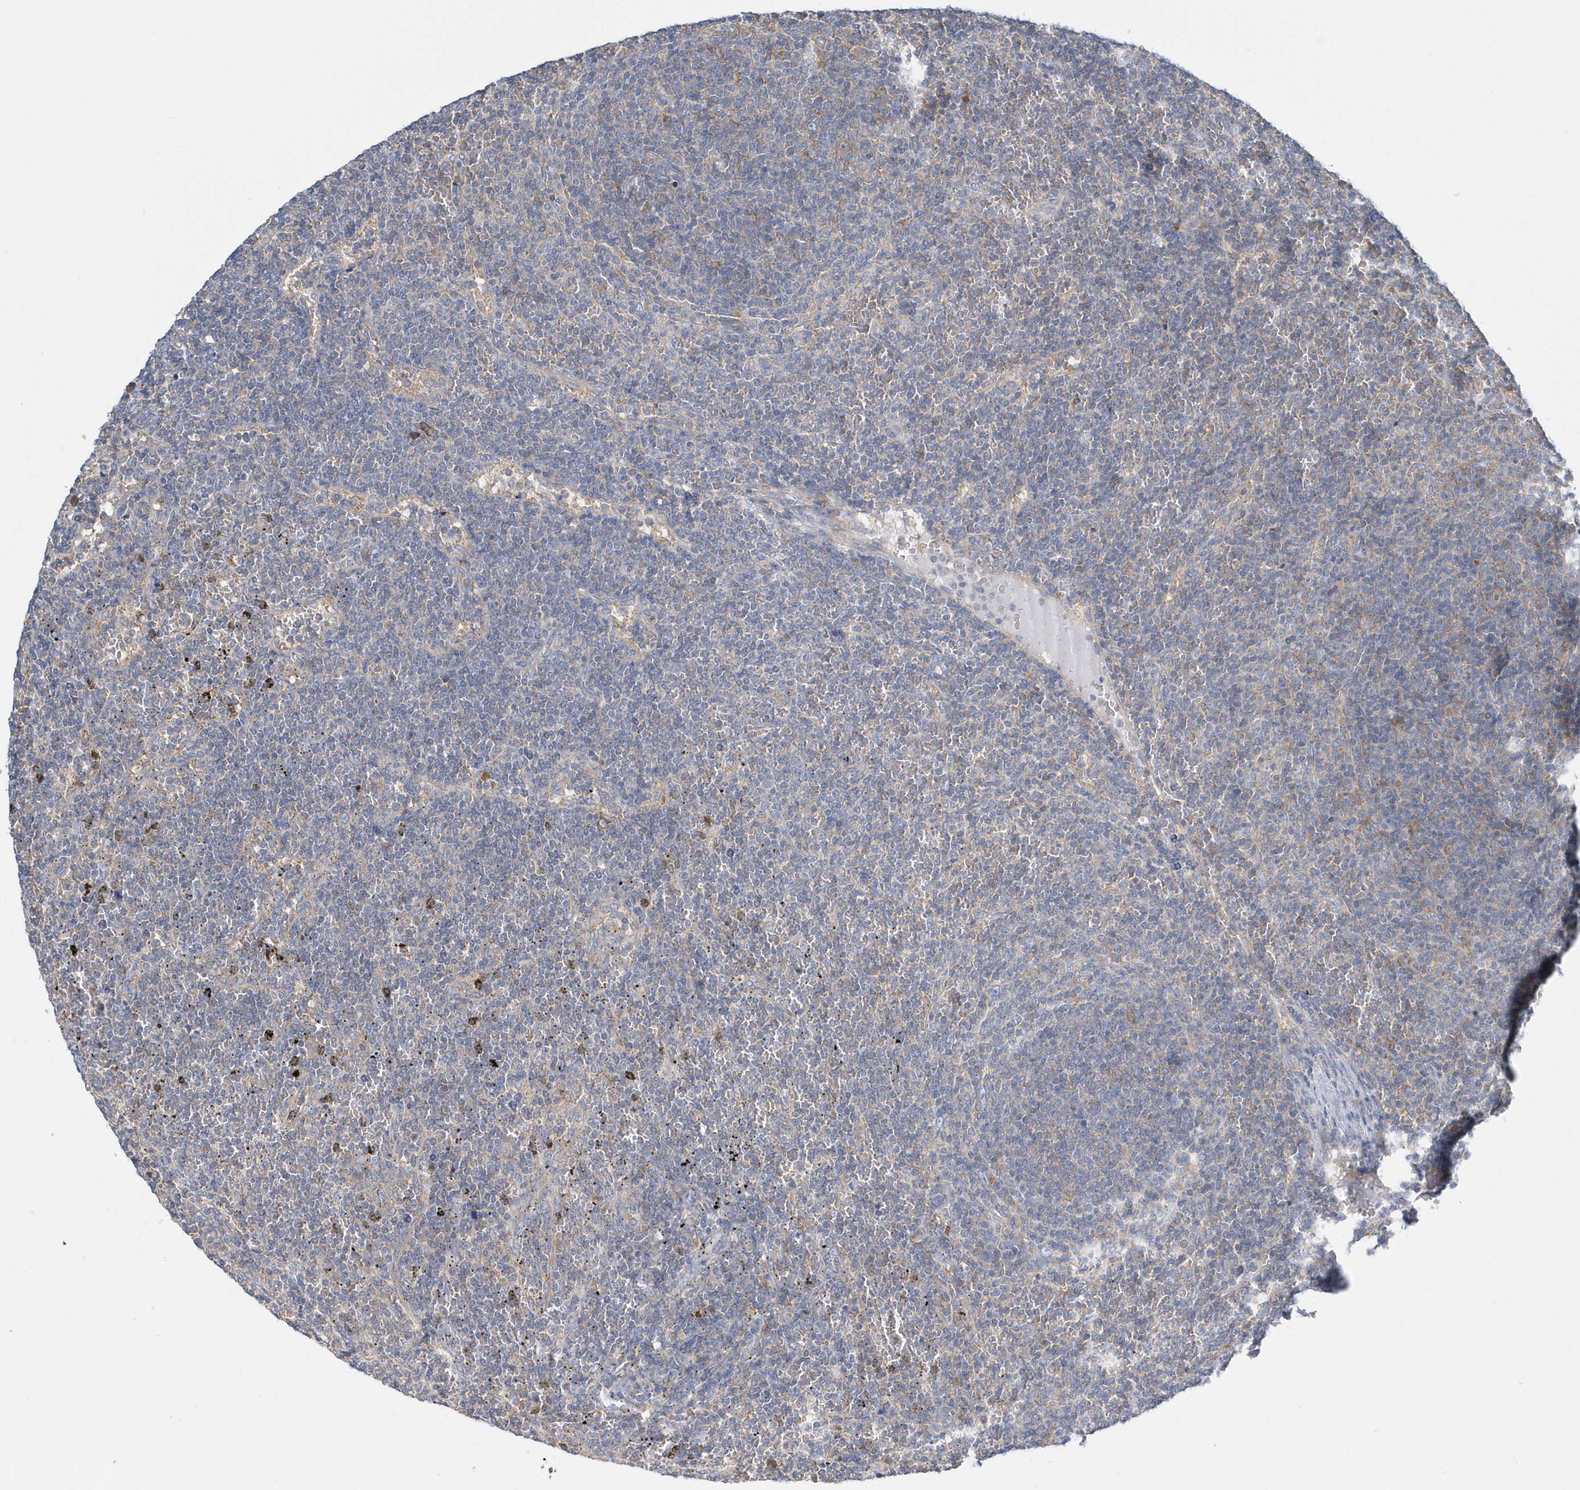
{"staining": {"intensity": "negative", "quantity": "none", "location": "none"}, "tissue": "lymphoma", "cell_type": "Tumor cells", "image_type": "cancer", "snomed": [{"axis": "morphology", "description": "Malignant lymphoma, non-Hodgkin's type, Low grade"}, {"axis": "topography", "description": "Spleen"}], "caption": "Immunohistochemistry histopathology image of human lymphoma stained for a protein (brown), which displays no staining in tumor cells.", "gene": "EIF3C", "patient": {"sex": "female", "age": 50}}